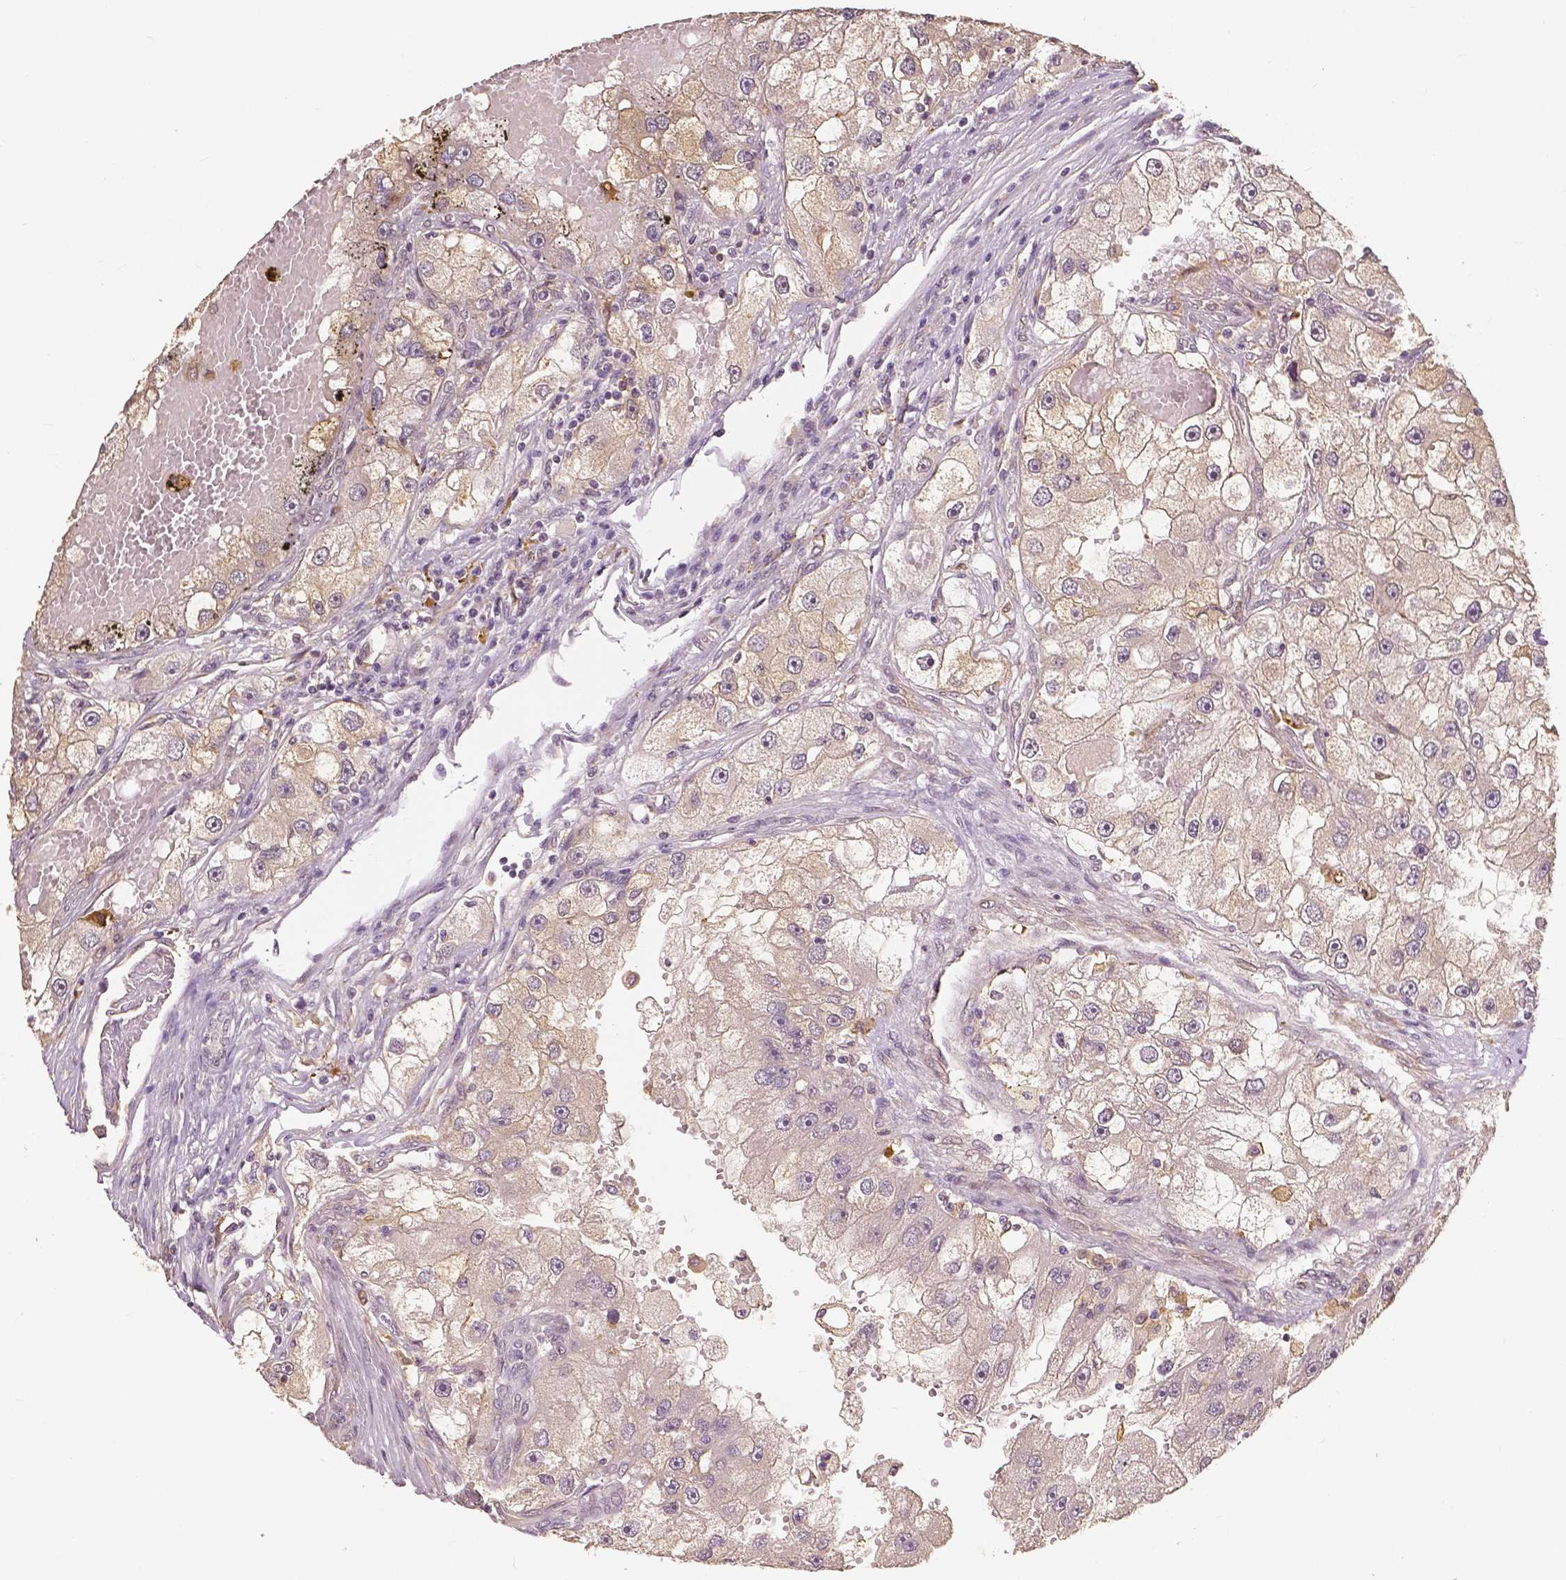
{"staining": {"intensity": "weak", "quantity": "25%-75%", "location": "cytoplasmic/membranous,nuclear"}, "tissue": "renal cancer", "cell_type": "Tumor cells", "image_type": "cancer", "snomed": [{"axis": "morphology", "description": "Adenocarcinoma, NOS"}, {"axis": "topography", "description": "Kidney"}], "caption": "Immunohistochemical staining of human renal cancer displays low levels of weak cytoplasmic/membranous and nuclear protein positivity in approximately 25%-75% of tumor cells.", "gene": "MAP1LC3B", "patient": {"sex": "male", "age": 63}}